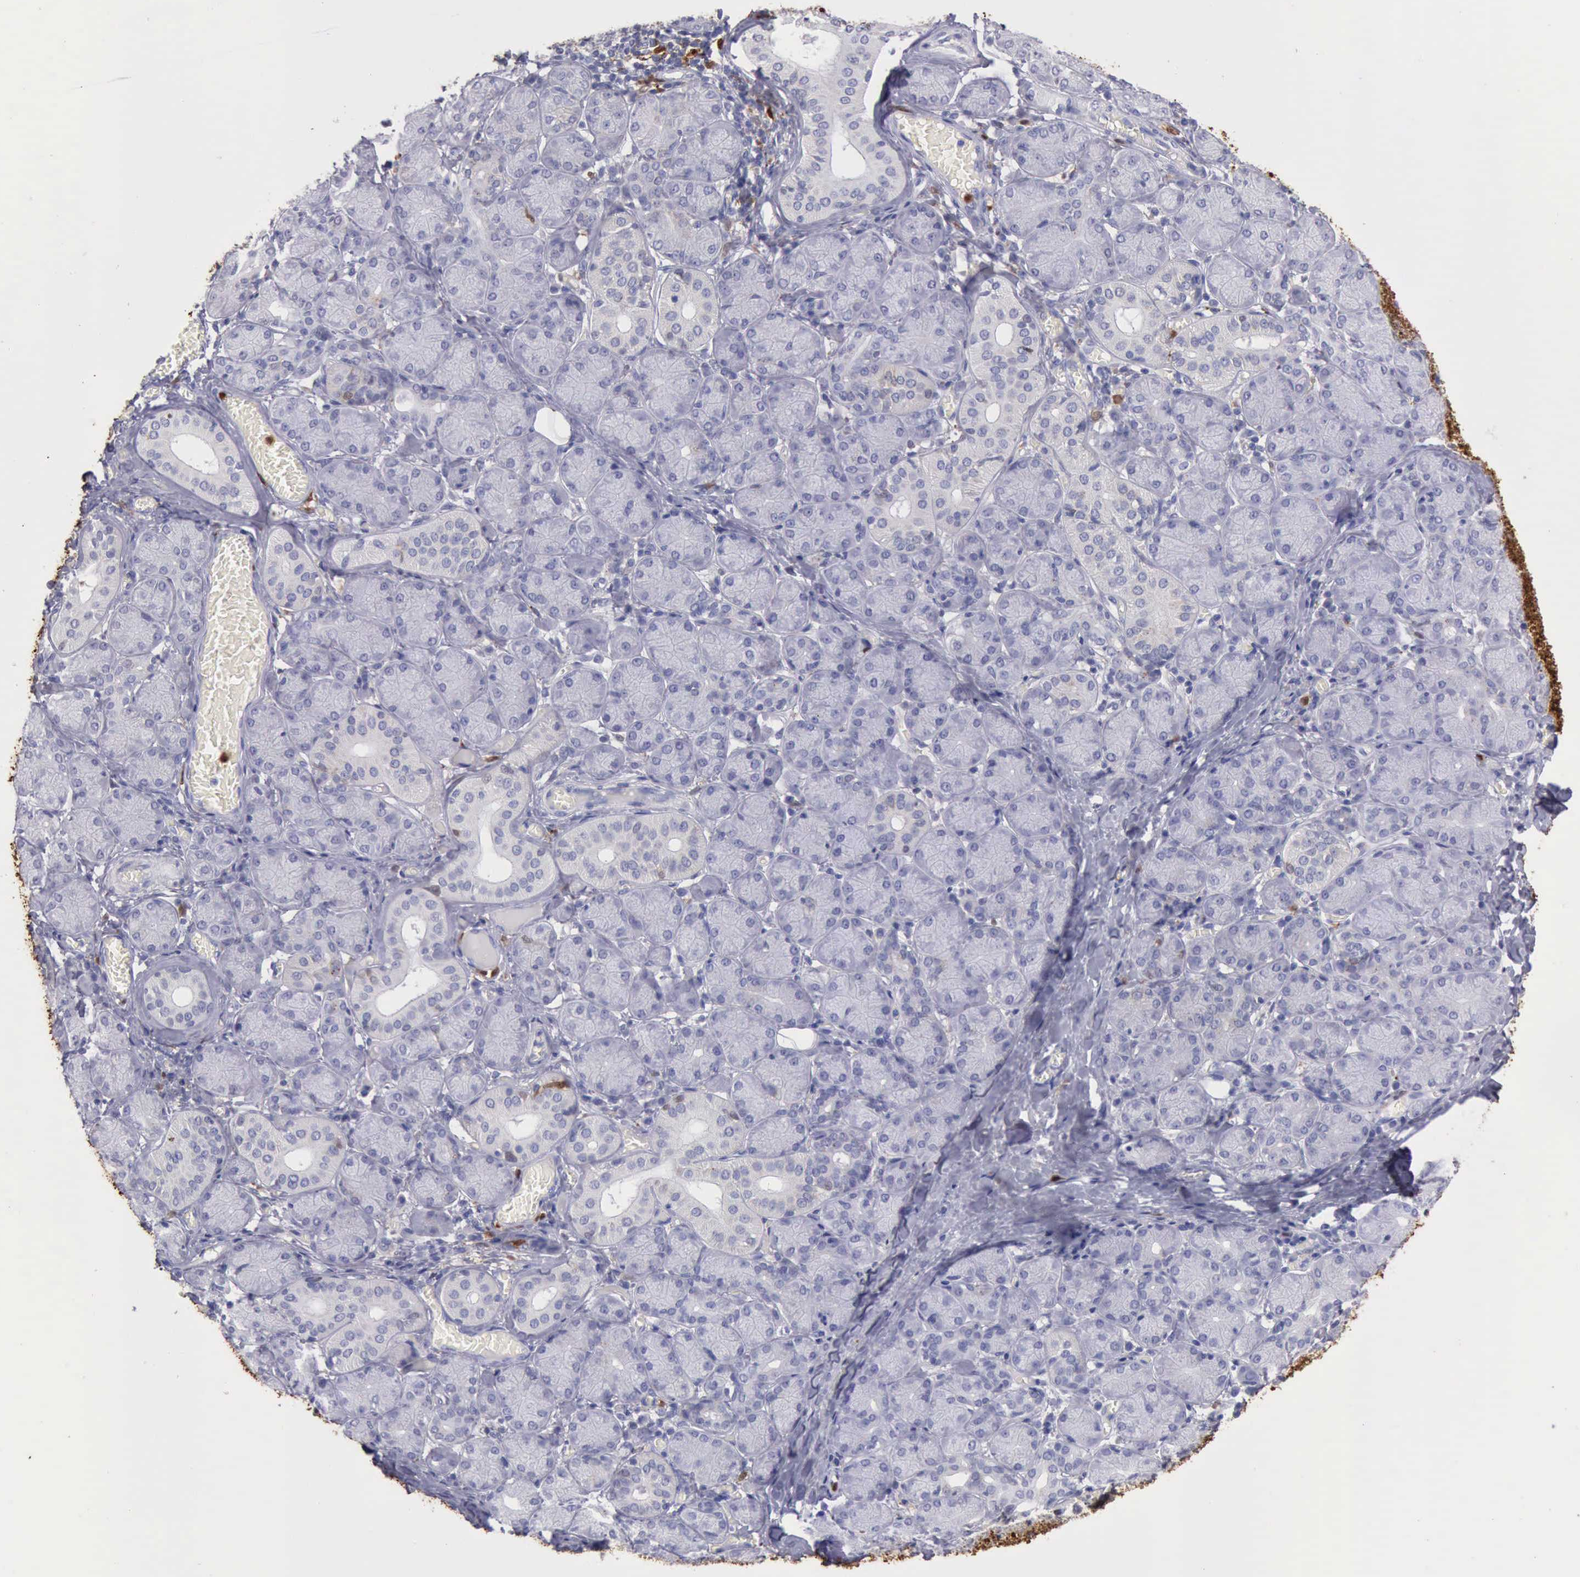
{"staining": {"intensity": "negative", "quantity": "none", "location": "none"}, "tissue": "salivary gland", "cell_type": "Glandular cells", "image_type": "normal", "snomed": [{"axis": "morphology", "description": "Normal tissue, NOS"}, {"axis": "topography", "description": "Salivary gland"}], "caption": "The histopathology image displays no significant staining in glandular cells of salivary gland.", "gene": "CSTA", "patient": {"sex": "female", "age": 24}}